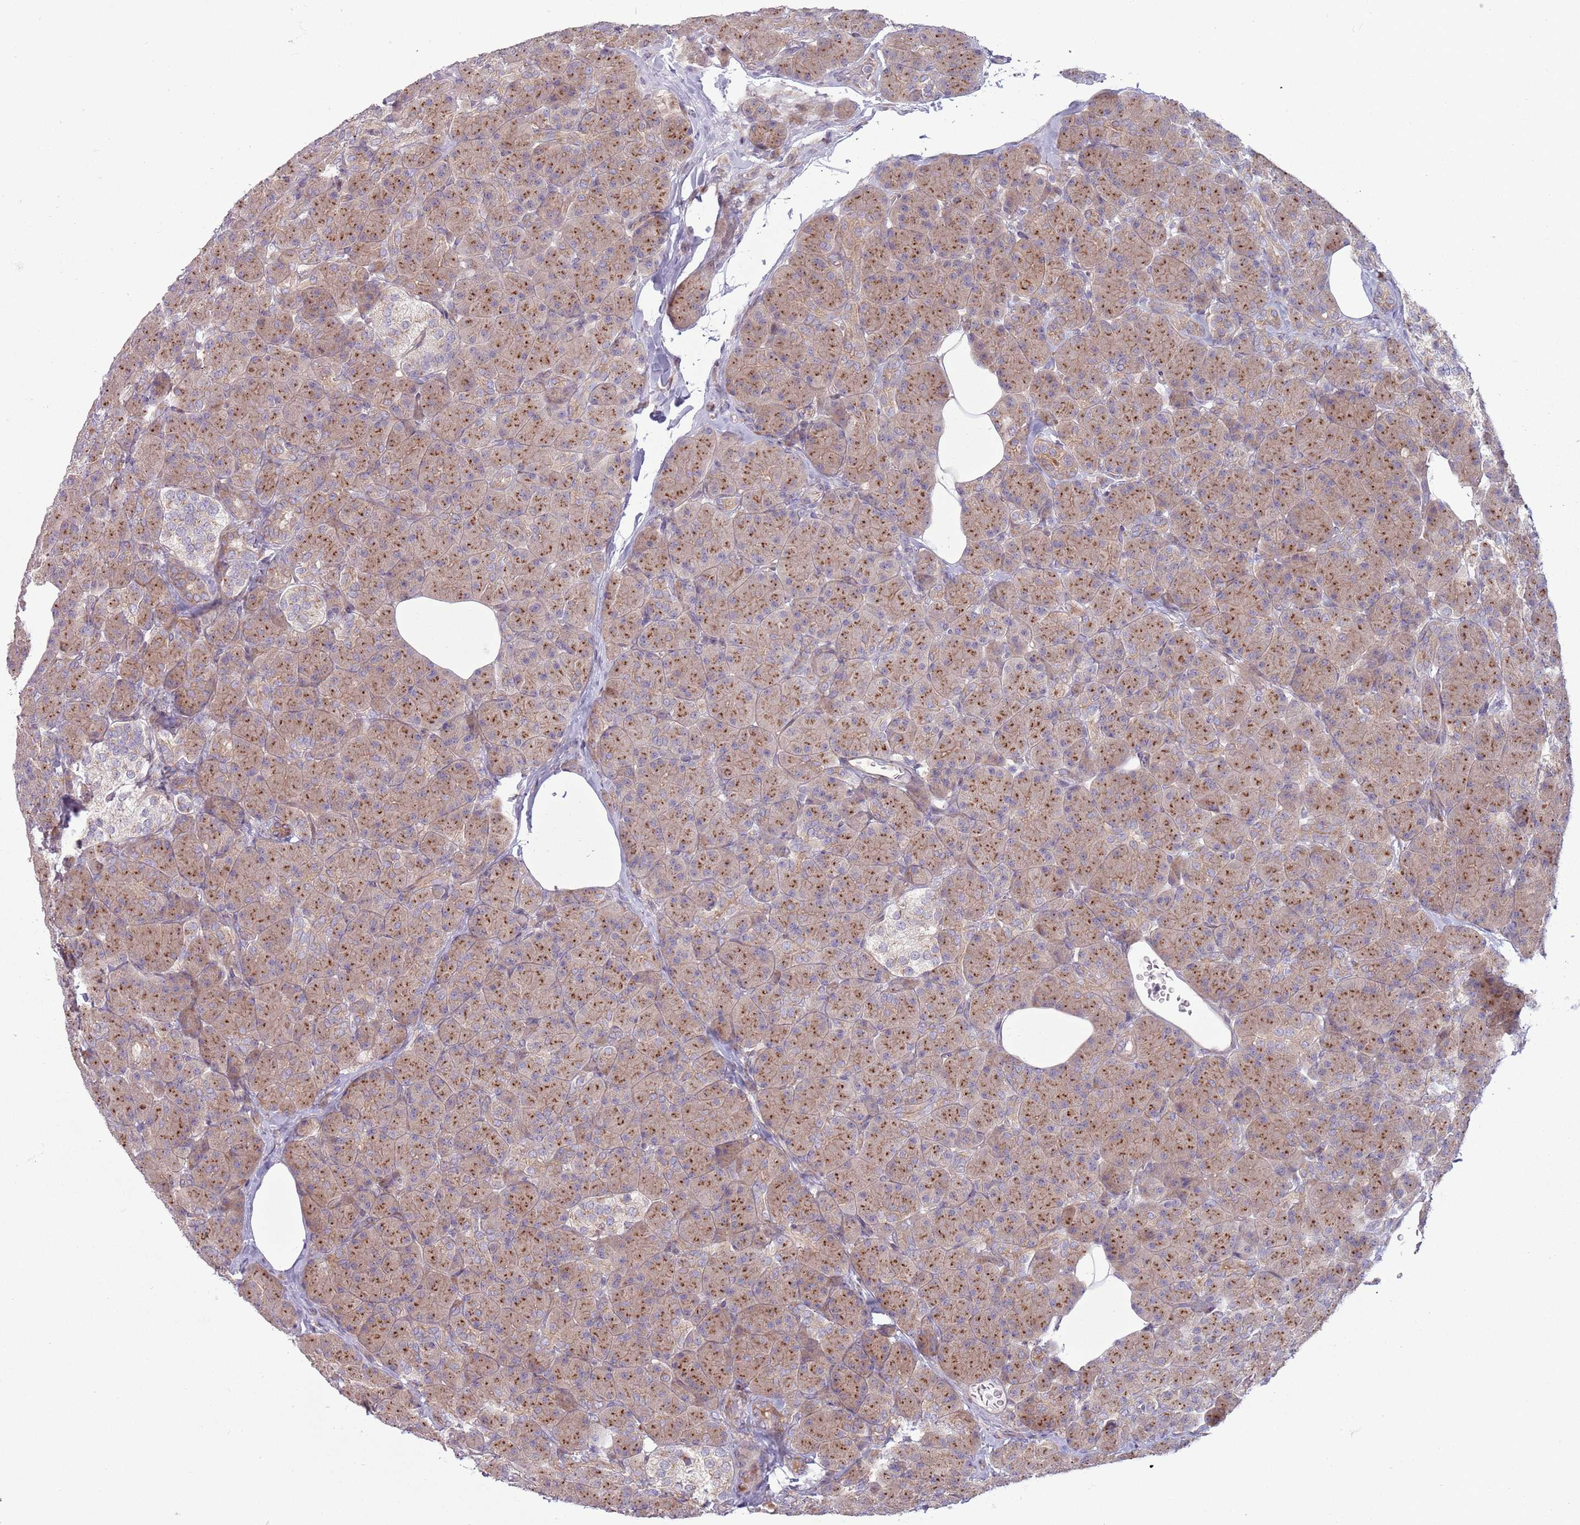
{"staining": {"intensity": "moderate", "quantity": ">75%", "location": "cytoplasmic/membranous"}, "tissue": "pancreas", "cell_type": "Exocrine glandular cells", "image_type": "normal", "snomed": [{"axis": "morphology", "description": "Normal tissue, NOS"}, {"axis": "topography", "description": "Pancreas"}], "caption": "An immunohistochemistry (IHC) image of normal tissue is shown. Protein staining in brown highlights moderate cytoplasmic/membranous positivity in pancreas within exocrine glandular cells. The staining was performed using DAB (3,3'-diaminobenzidine) to visualize the protein expression in brown, while the nuclei were stained in blue with hematoxylin (Magnification: 20x).", "gene": "CCDC150", "patient": {"sex": "female", "age": 43}}